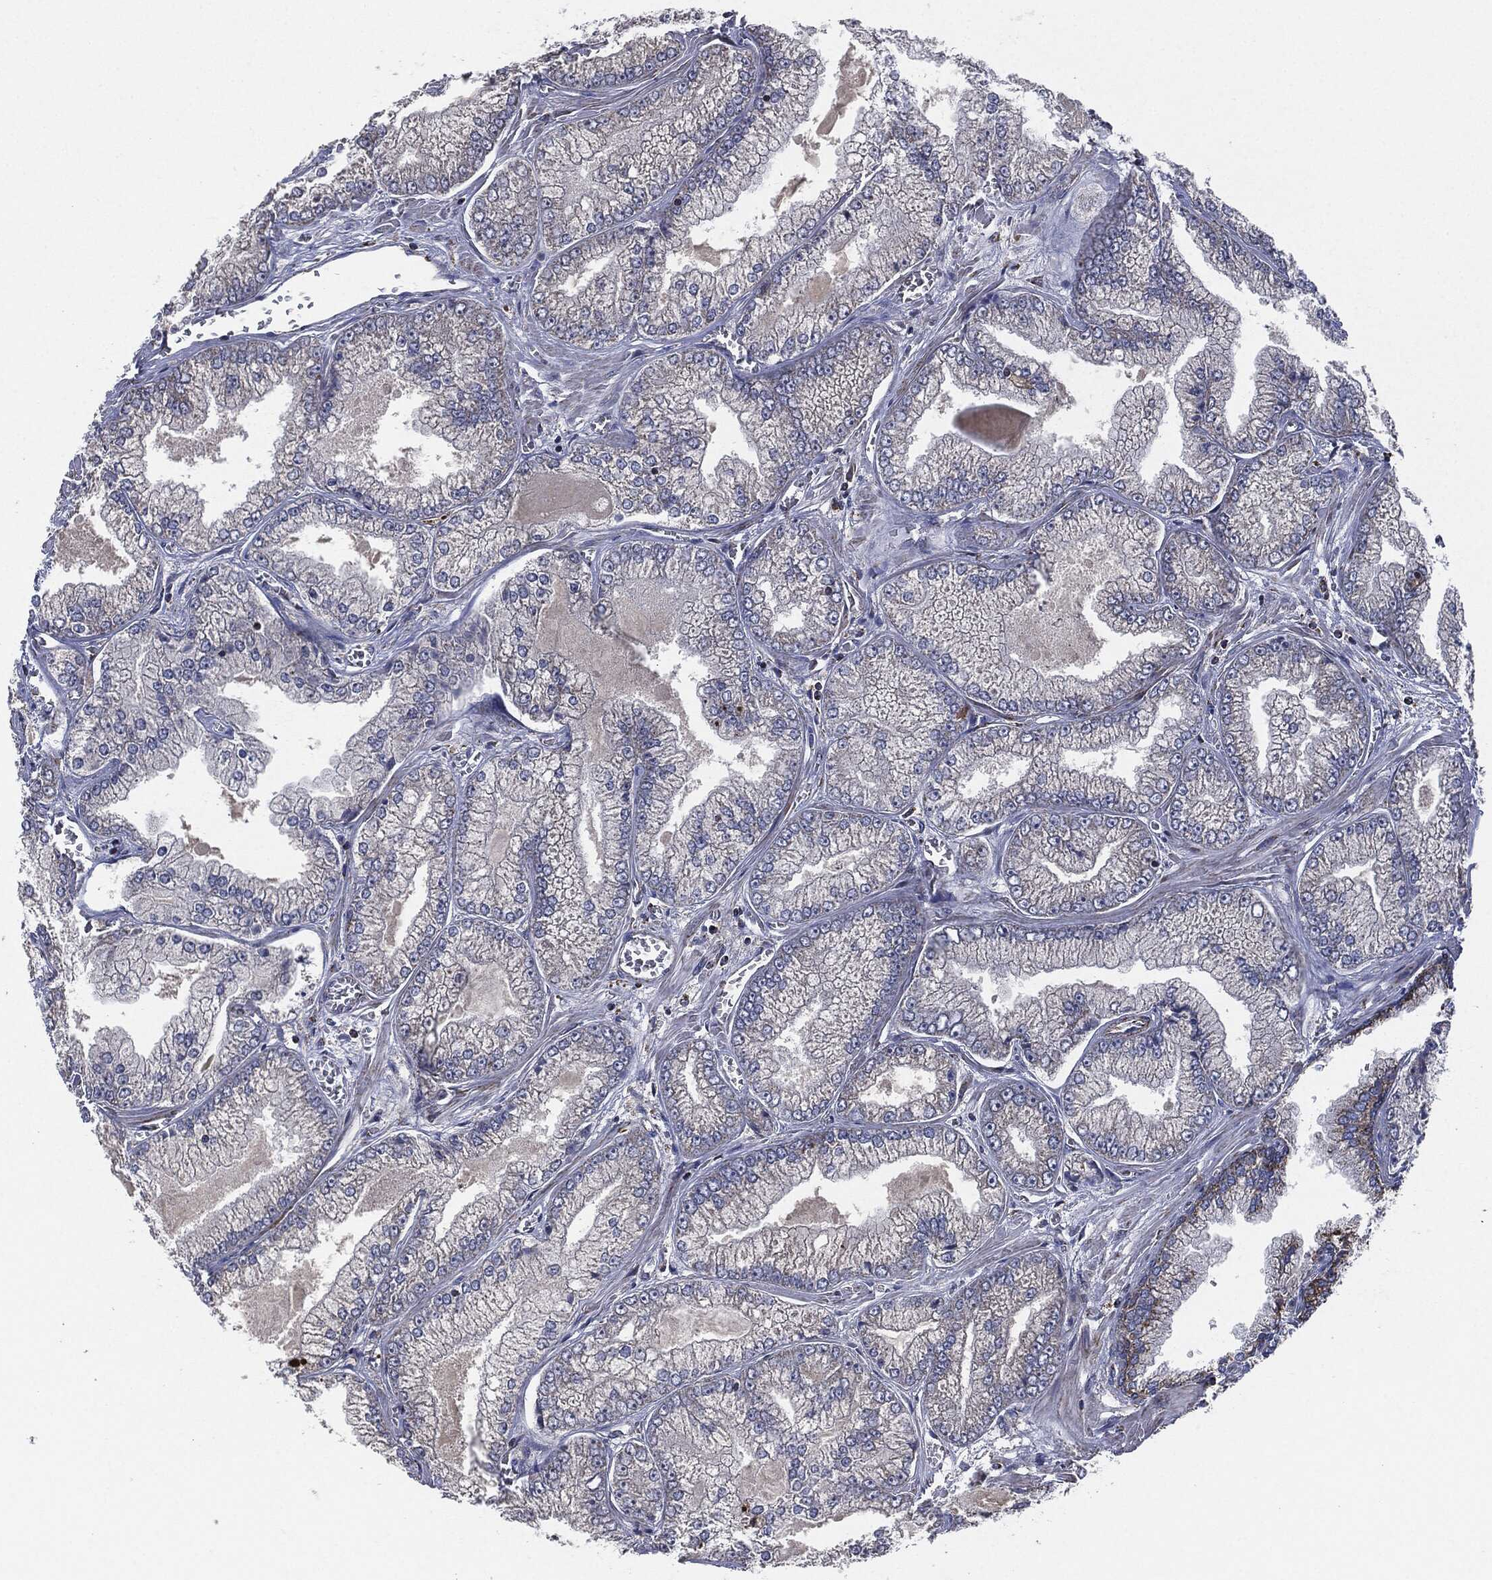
{"staining": {"intensity": "weak", "quantity": "<25%", "location": "cytoplasmic/membranous"}, "tissue": "prostate cancer", "cell_type": "Tumor cells", "image_type": "cancer", "snomed": [{"axis": "morphology", "description": "Adenocarcinoma, Low grade"}, {"axis": "topography", "description": "Prostate"}], "caption": "IHC photomicrograph of neoplastic tissue: human low-grade adenocarcinoma (prostate) stained with DAB (3,3'-diaminobenzidine) reveals no significant protein positivity in tumor cells. Brightfield microscopy of immunohistochemistry stained with DAB (brown) and hematoxylin (blue), captured at high magnification.", "gene": "NDUFV2", "patient": {"sex": "male", "age": 57}}